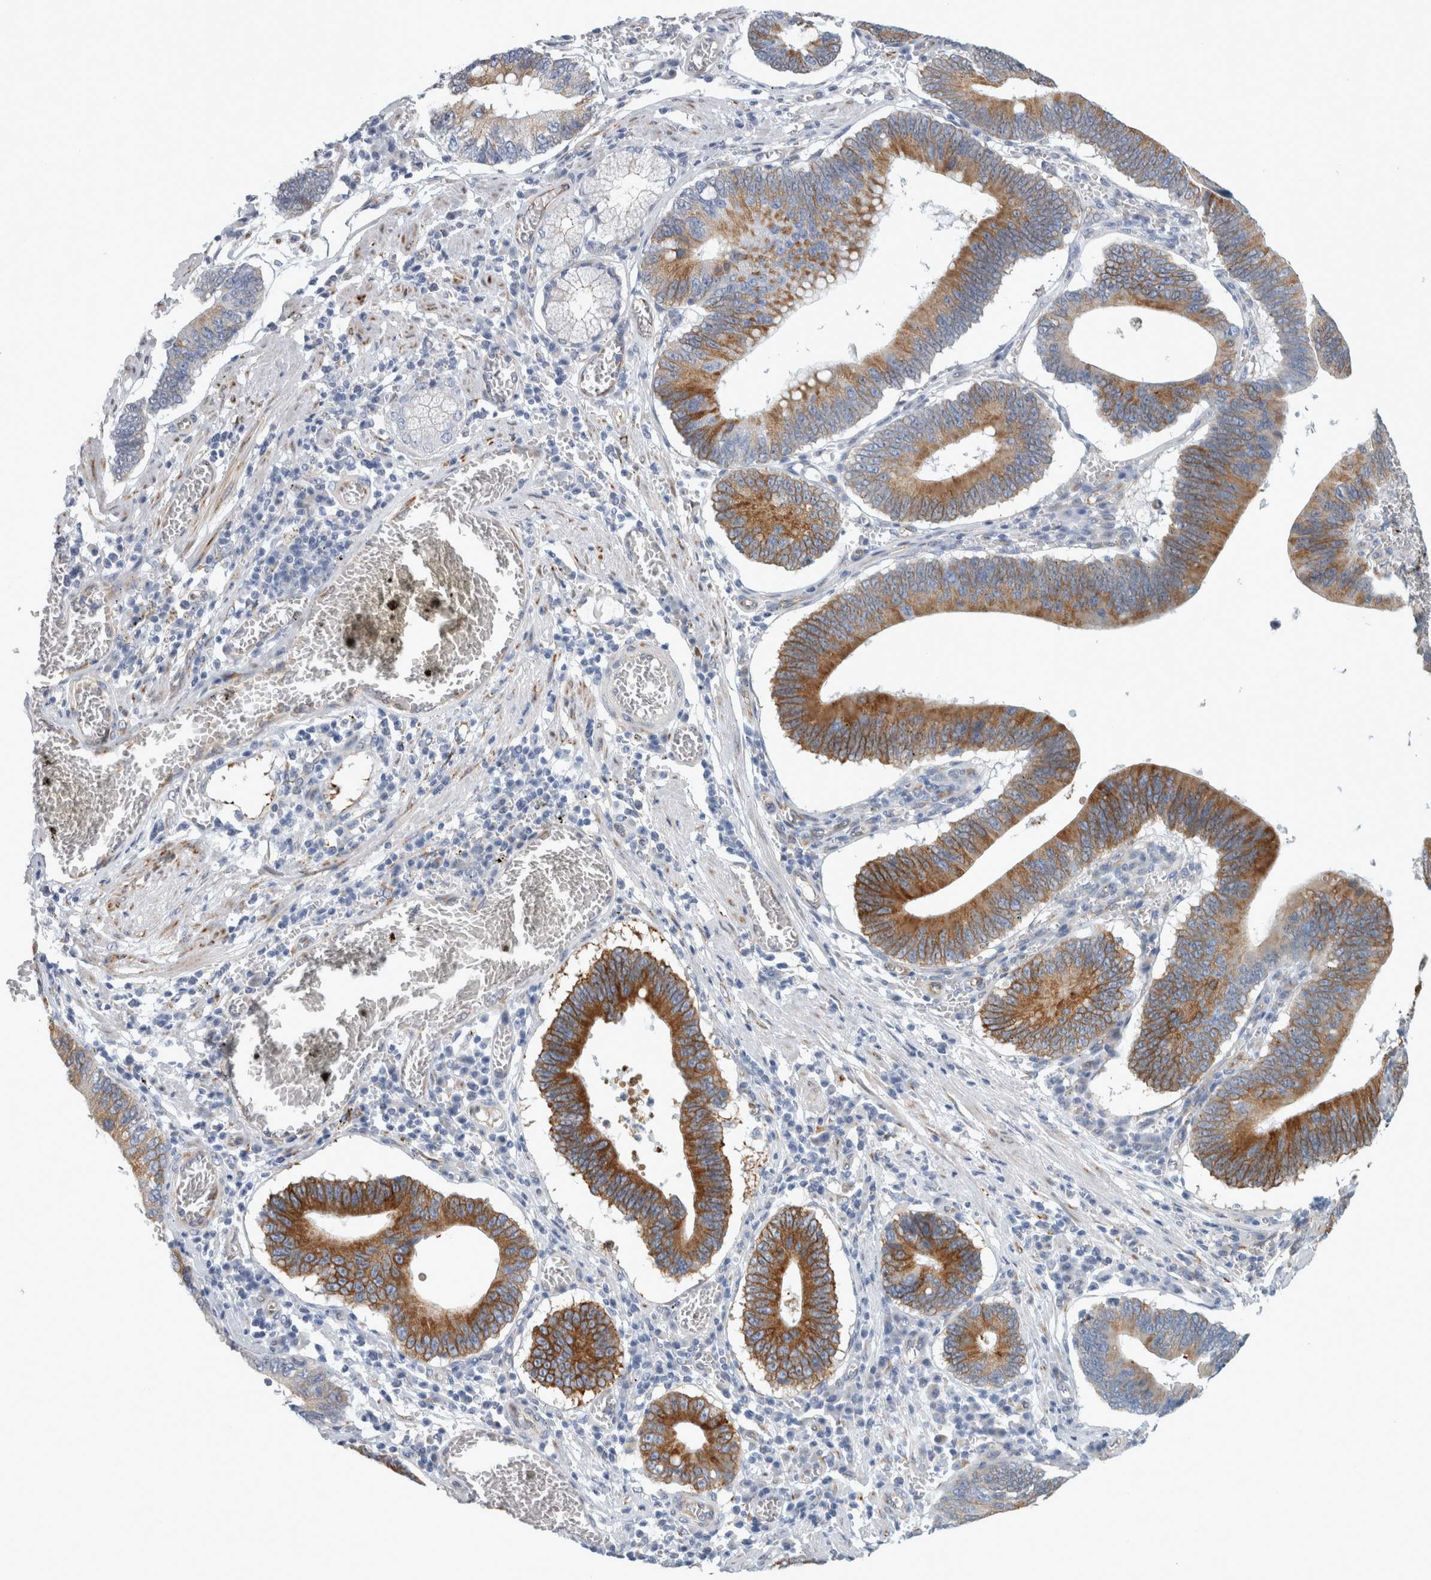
{"staining": {"intensity": "strong", "quantity": ">75%", "location": "cytoplasmic/membranous"}, "tissue": "stomach cancer", "cell_type": "Tumor cells", "image_type": "cancer", "snomed": [{"axis": "morphology", "description": "Adenocarcinoma, NOS"}, {"axis": "topography", "description": "Stomach"}, {"axis": "topography", "description": "Gastric cardia"}], "caption": "The image reveals a brown stain indicating the presence of a protein in the cytoplasmic/membranous of tumor cells in stomach cancer.", "gene": "B3GNT3", "patient": {"sex": "male", "age": 59}}